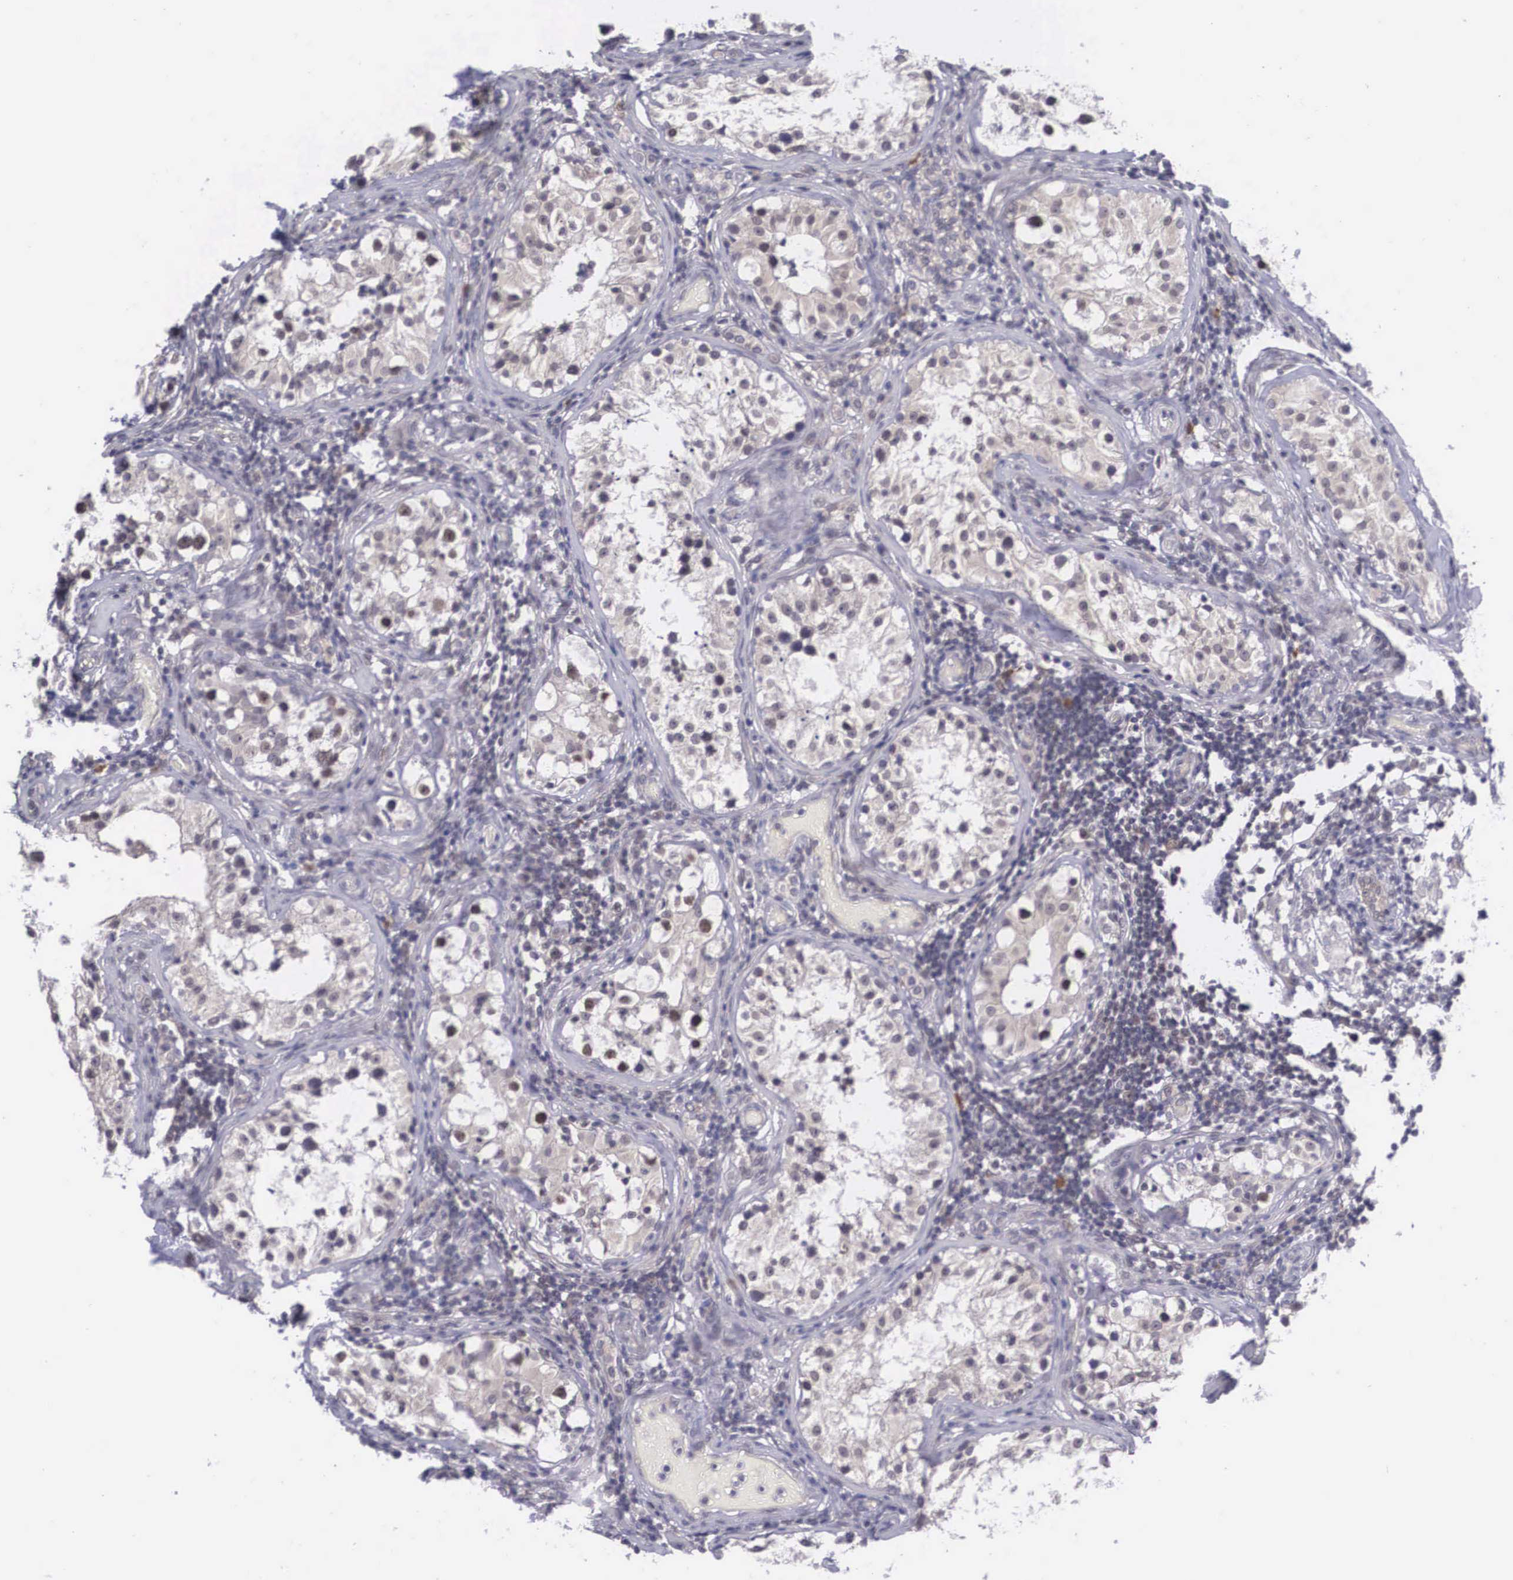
{"staining": {"intensity": "weak", "quantity": "25%-75%", "location": "cytoplasmic/membranous,nuclear"}, "tissue": "testis", "cell_type": "Cells in seminiferous ducts", "image_type": "normal", "snomed": [{"axis": "morphology", "description": "Normal tissue, NOS"}, {"axis": "topography", "description": "Testis"}], "caption": "Human testis stained with a brown dye displays weak cytoplasmic/membranous,nuclear positive positivity in approximately 25%-75% of cells in seminiferous ducts.", "gene": "NINL", "patient": {"sex": "male", "age": 24}}